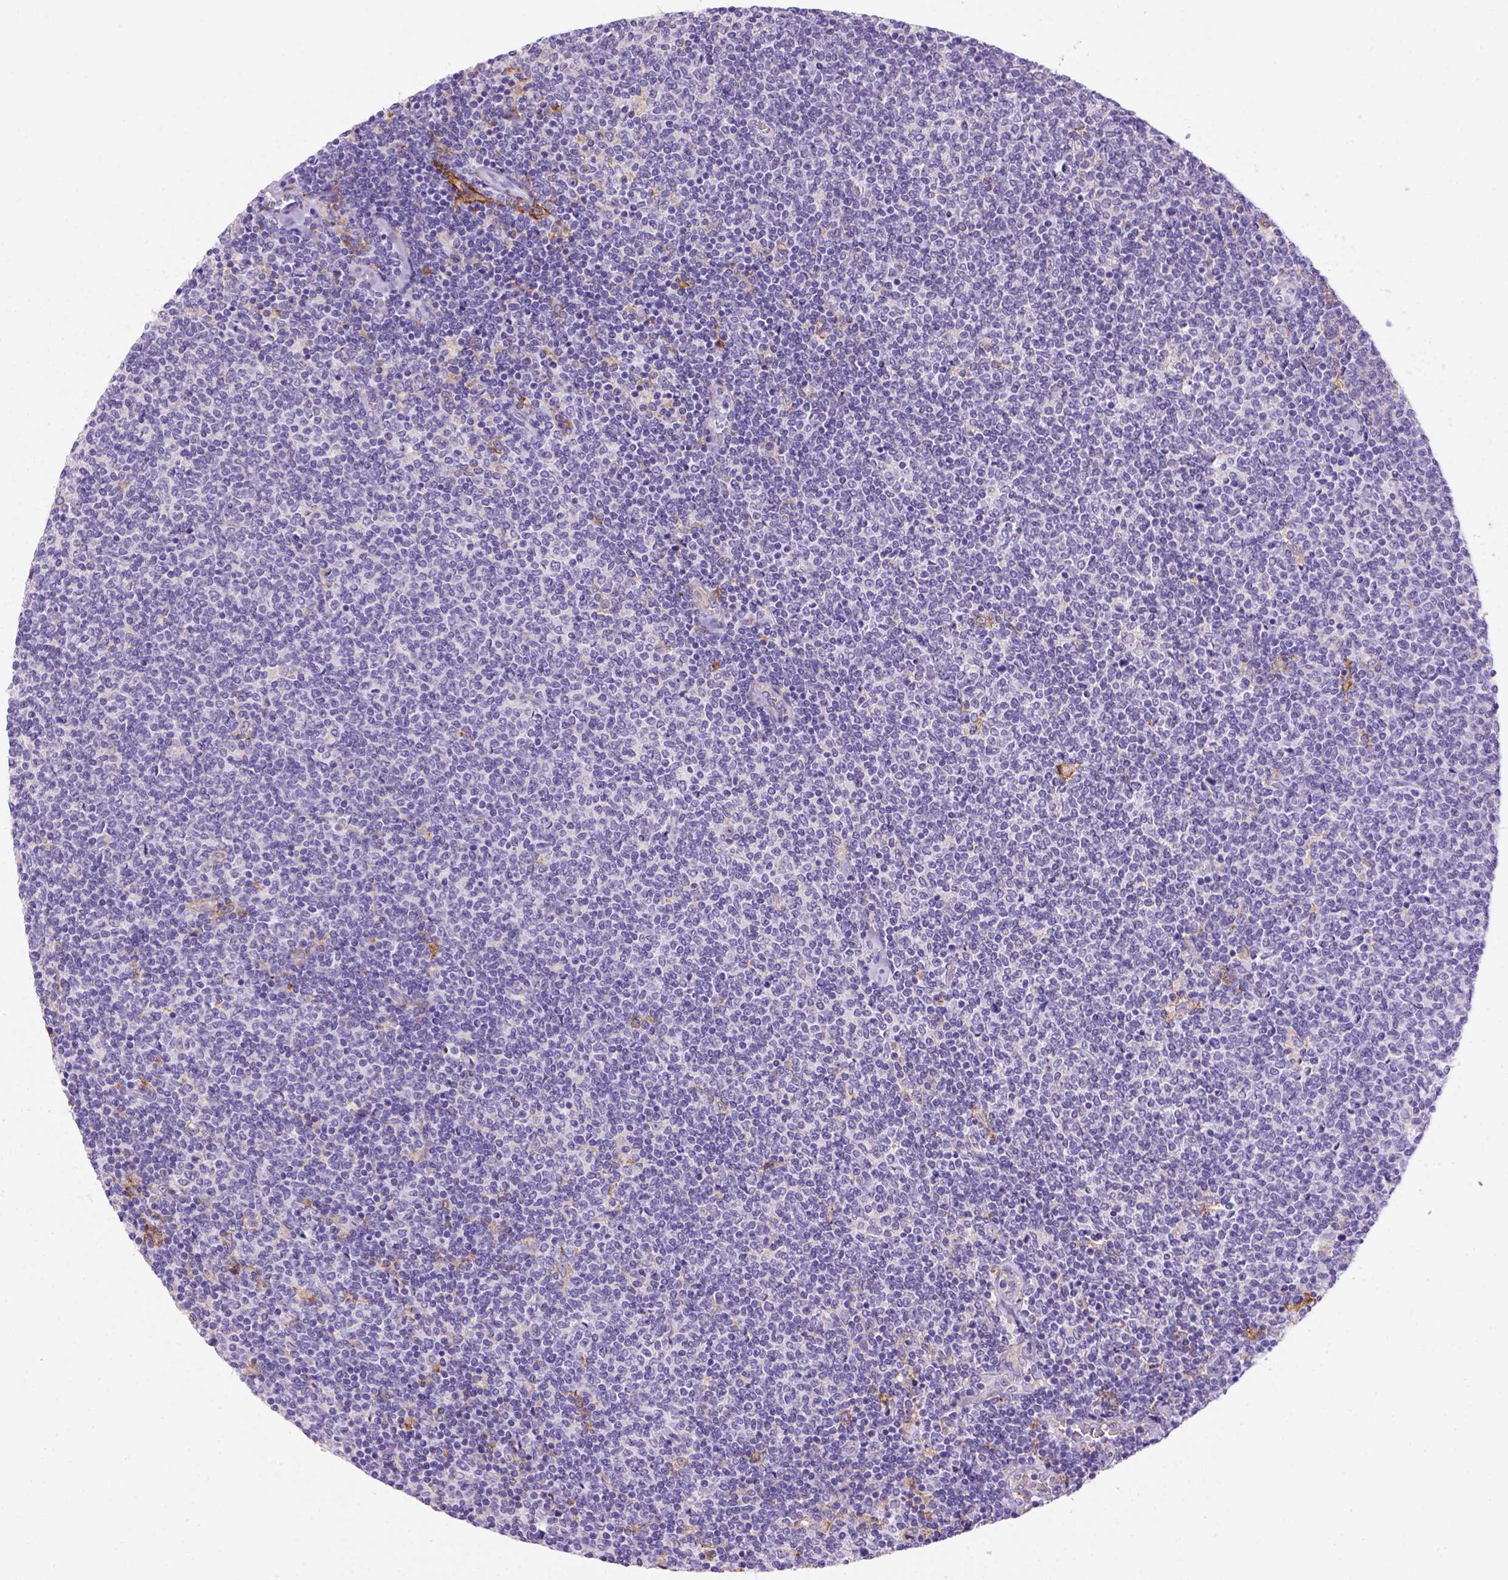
{"staining": {"intensity": "negative", "quantity": "none", "location": "none"}, "tissue": "lymphoma", "cell_type": "Tumor cells", "image_type": "cancer", "snomed": [{"axis": "morphology", "description": "Malignant lymphoma, non-Hodgkin's type, Low grade"}, {"axis": "topography", "description": "Lymph node"}], "caption": "The micrograph demonstrates no staining of tumor cells in lymphoma. (DAB (3,3'-diaminobenzidine) IHC, high magnification).", "gene": "CD14", "patient": {"sex": "male", "age": 52}}